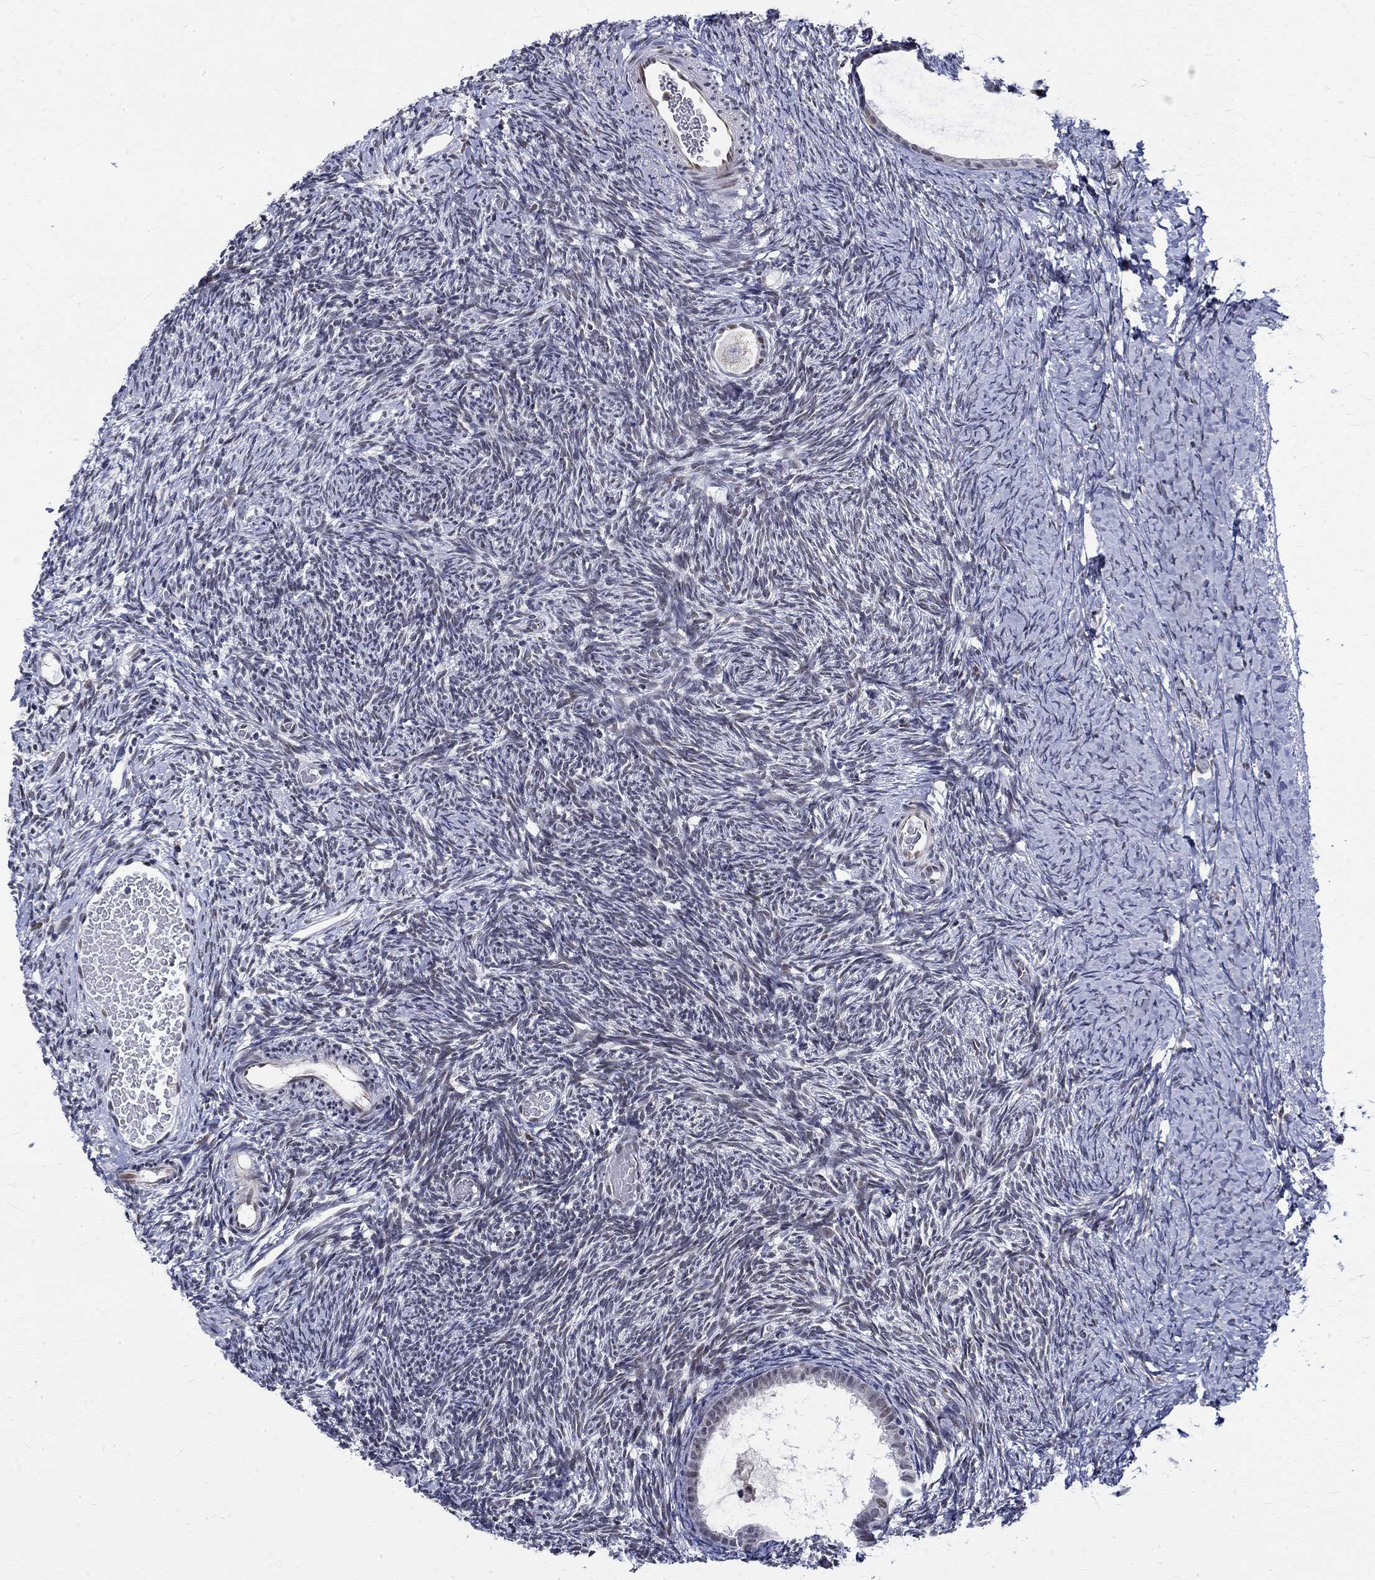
{"staining": {"intensity": "negative", "quantity": "none", "location": "none"}, "tissue": "ovary", "cell_type": "Follicle cells", "image_type": "normal", "snomed": [{"axis": "morphology", "description": "Normal tissue, NOS"}, {"axis": "topography", "description": "Ovary"}], "caption": "Immunohistochemistry image of benign human ovary stained for a protein (brown), which demonstrates no staining in follicle cells.", "gene": "ST6GALNAC1", "patient": {"sex": "female", "age": 39}}